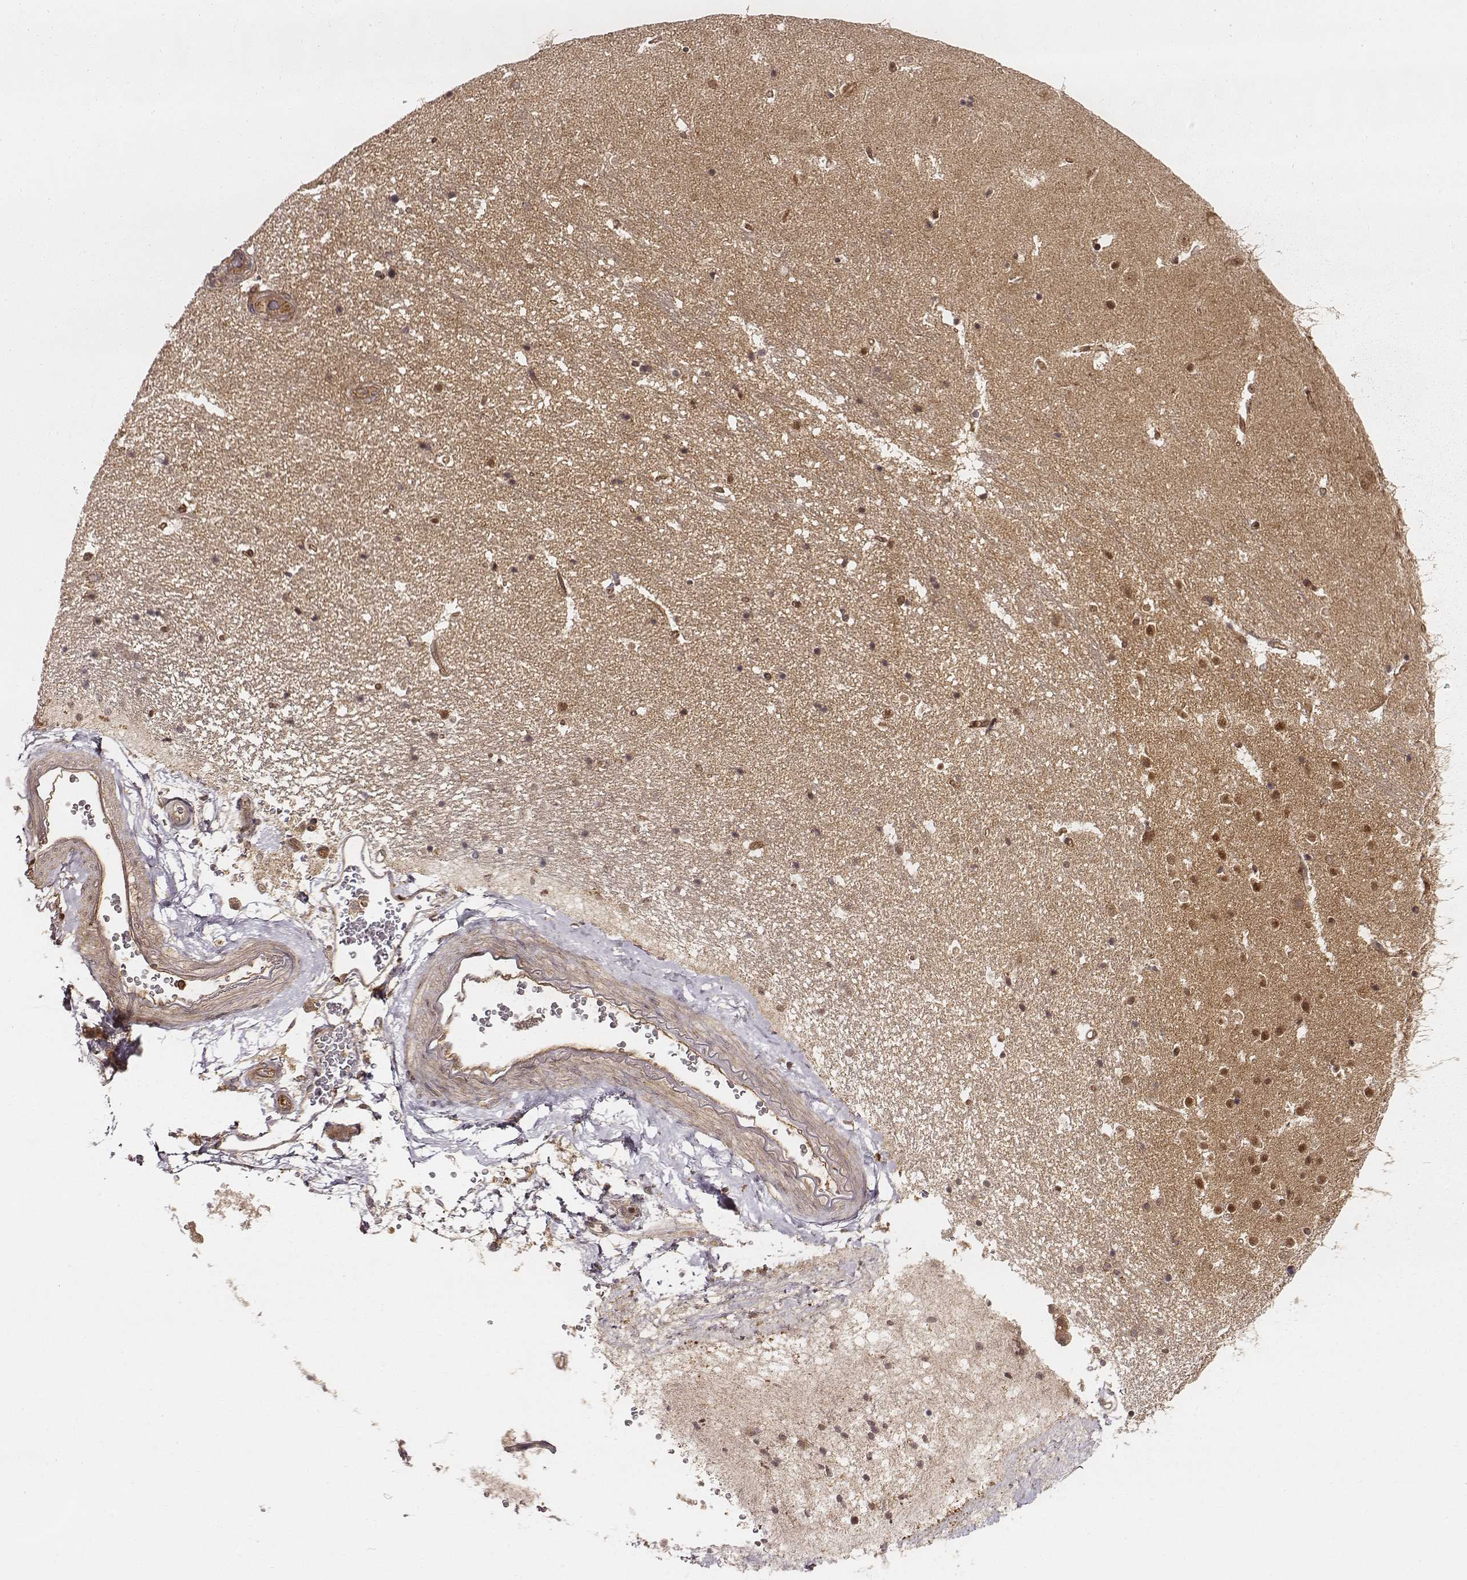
{"staining": {"intensity": "strong", "quantity": "<25%", "location": "cytoplasmic/membranous"}, "tissue": "hippocampus", "cell_type": "Glial cells", "image_type": "normal", "snomed": [{"axis": "morphology", "description": "Normal tissue, NOS"}, {"axis": "topography", "description": "Hippocampus"}], "caption": "Immunohistochemistry (DAB) staining of benign human hippocampus shows strong cytoplasmic/membranous protein expression in approximately <25% of glial cells. (IHC, brightfield microscopy, high magnification).", "gene": "VPS26A", "patient": {"sex": "male", "age": 44}}